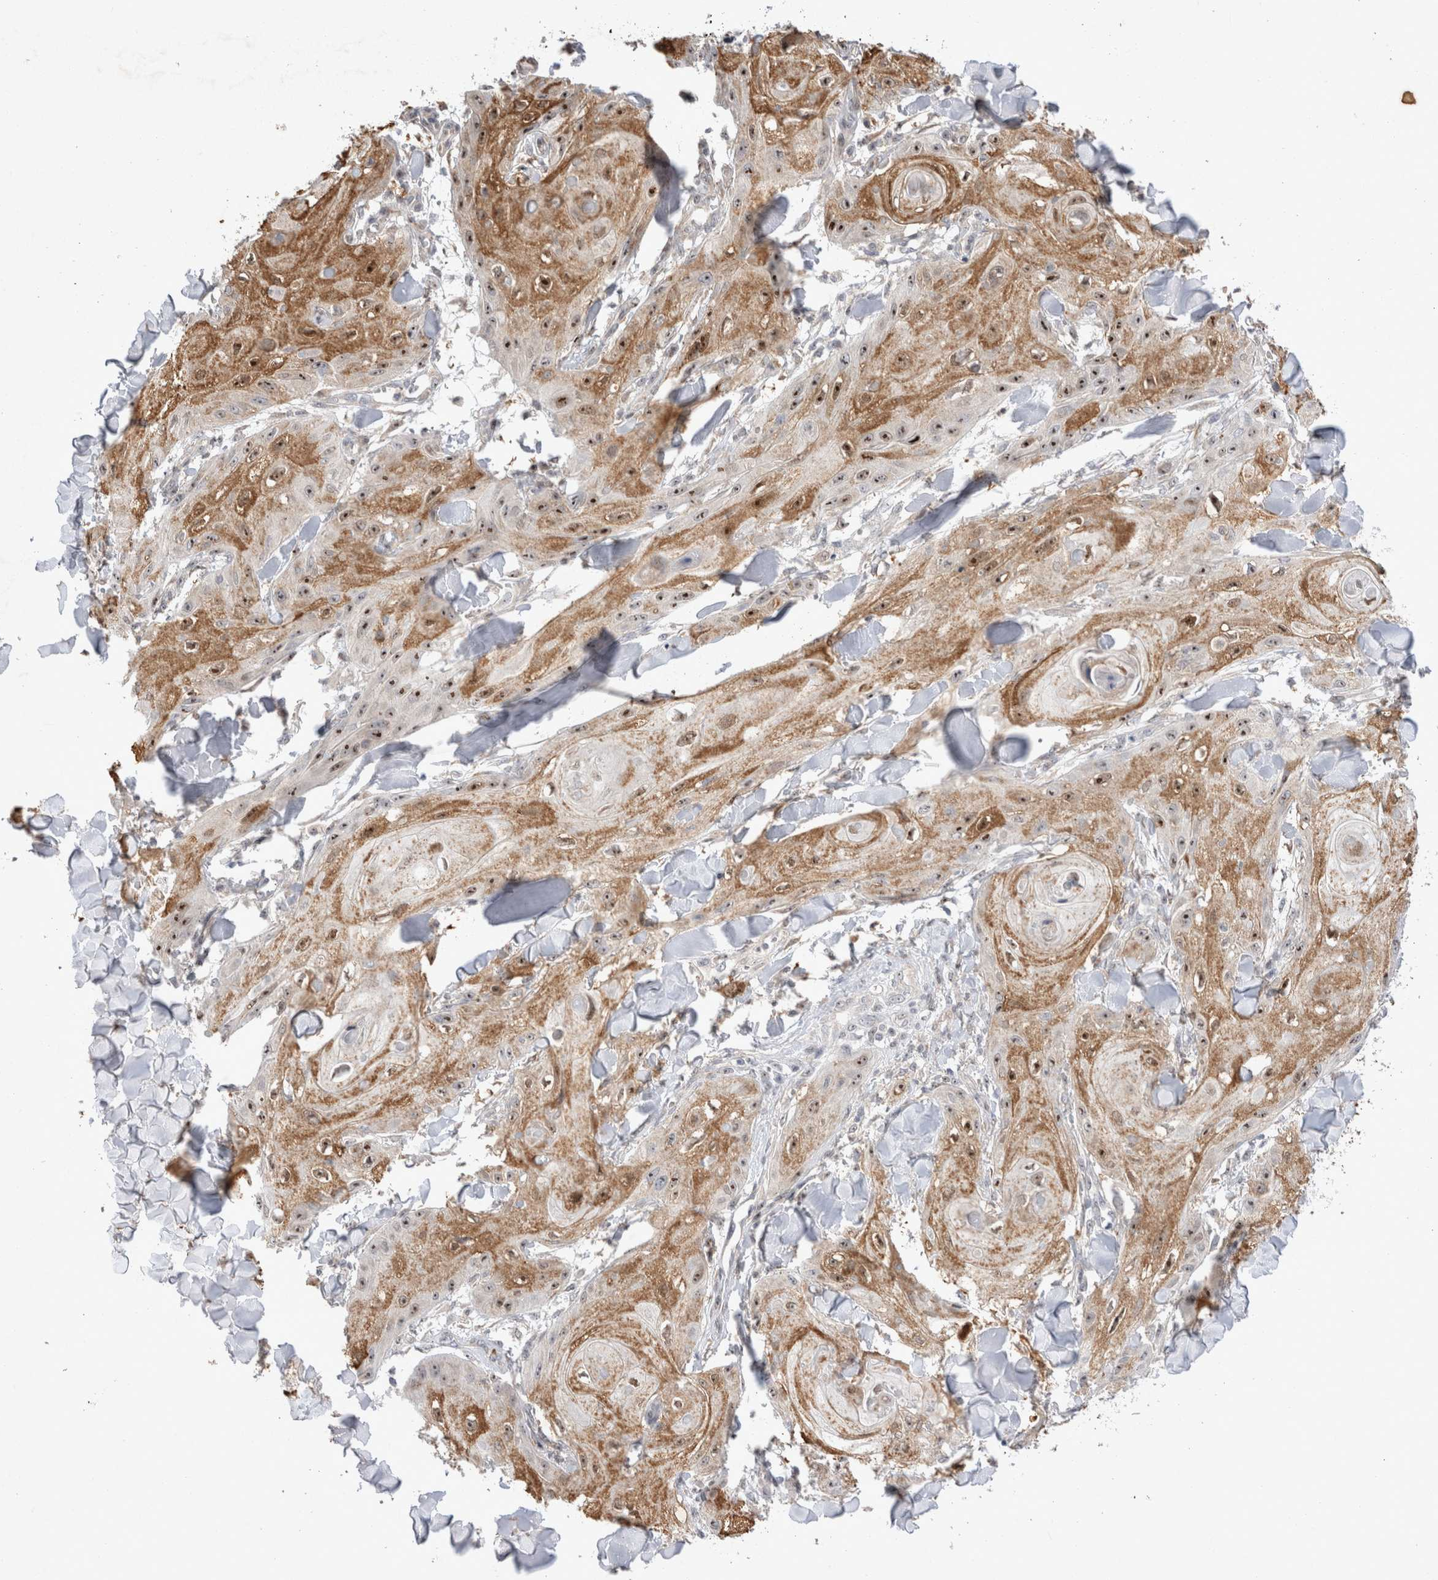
{"staining": {"intensity": "moderate", "quantity": ">75%", "location": "cytoplasmic/membranous,nuclear"}, "tissue": "skin cancer", "cell_type": "Tumor cells", "image_type": "cancer", "snomed": [{"axis": "morphology", "description": "Squamous cell carcinoma, NOS"}, {"axis": "topography", "description": "Skin"}], "caption": "Protein expression analysis of human skin cancer (squamous cell carcinoma) reveals moderate cytoplasmic/membranous and nuclear staining in approximately >75% of tumor cells.", "gene": "STK11", "patient": {"sex": "male", "age": 74}}